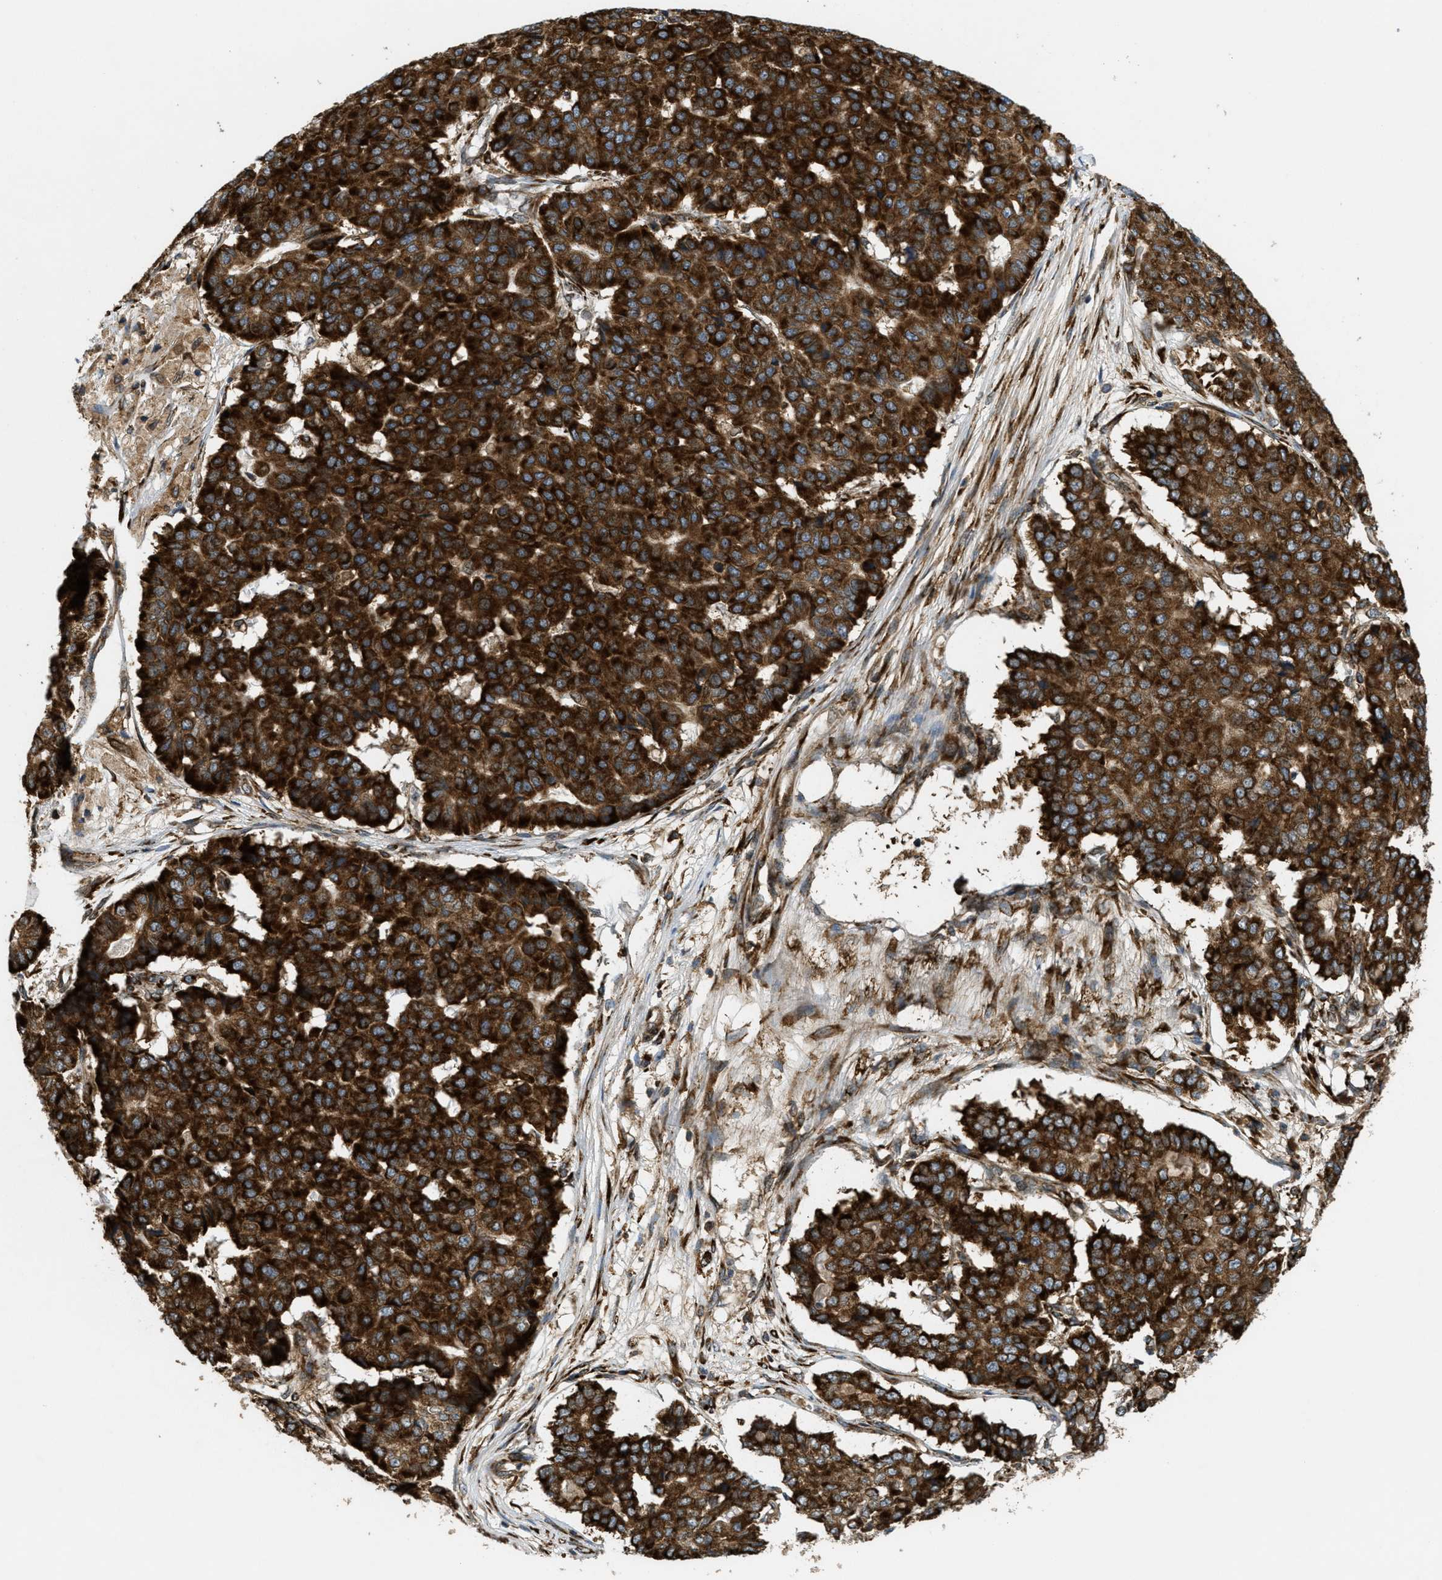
{"staining": {"intensity": "strong", "quantity": ">75%", "location": "cytoplasmic/membranous"}, "tissue": "pancreatic cancer", "cell_type": "Tumor cells", "image_type": "cancer", "snomed": [{"axis": "morphology", "description": "Adenocarcinoma, NOS"}, {"axis": "topography", "description": "Pancreas"}], "caption": "Pancreatic adenocarcinoma stained with a protein marker displays strong staining in tumor cells.", "gene": "PCDH18", "patient": {"sex": "male", "age": 50}}